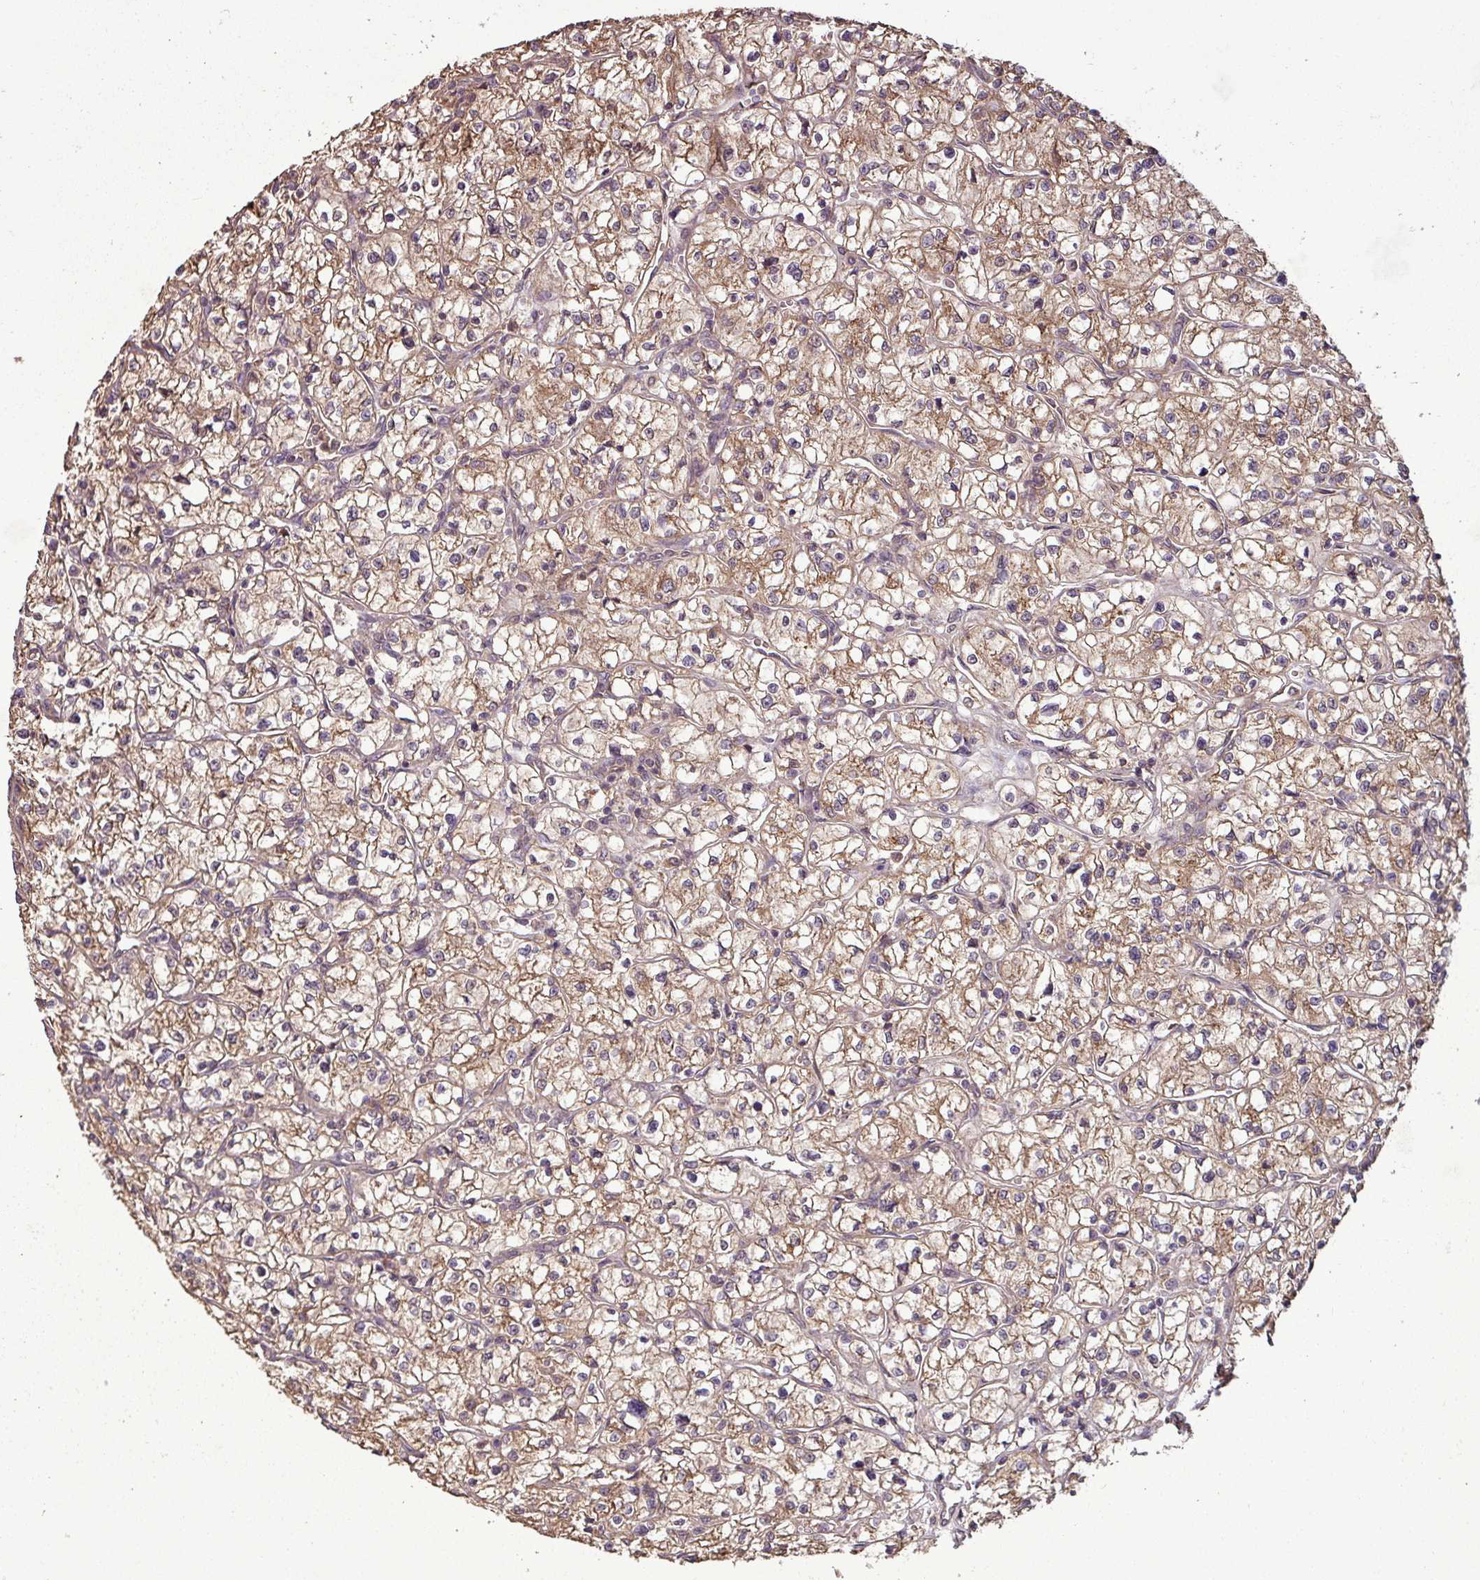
{"staining": {"intensity": "weak", "quantity": "25%-75%", "location": "cytoplasmic/membranous"}, "tissue": "renal cancer", "cell_type": "Tumor cells", "image_type": "cancer", "snomed": [{"axis": "morphology", "description": "Adenocarcinoma, NOS"}, {"axis": "topography", "description": "Kidney"}], "caption": "Brown immunohistochemical staining in adenocarcinoma (renal) shows weak cytoplasmic/membranous staining in approximately 25%-75% of tumor cells.", "gene": "NT5C3A", "patient": {"sex": "female", "age": 64}}